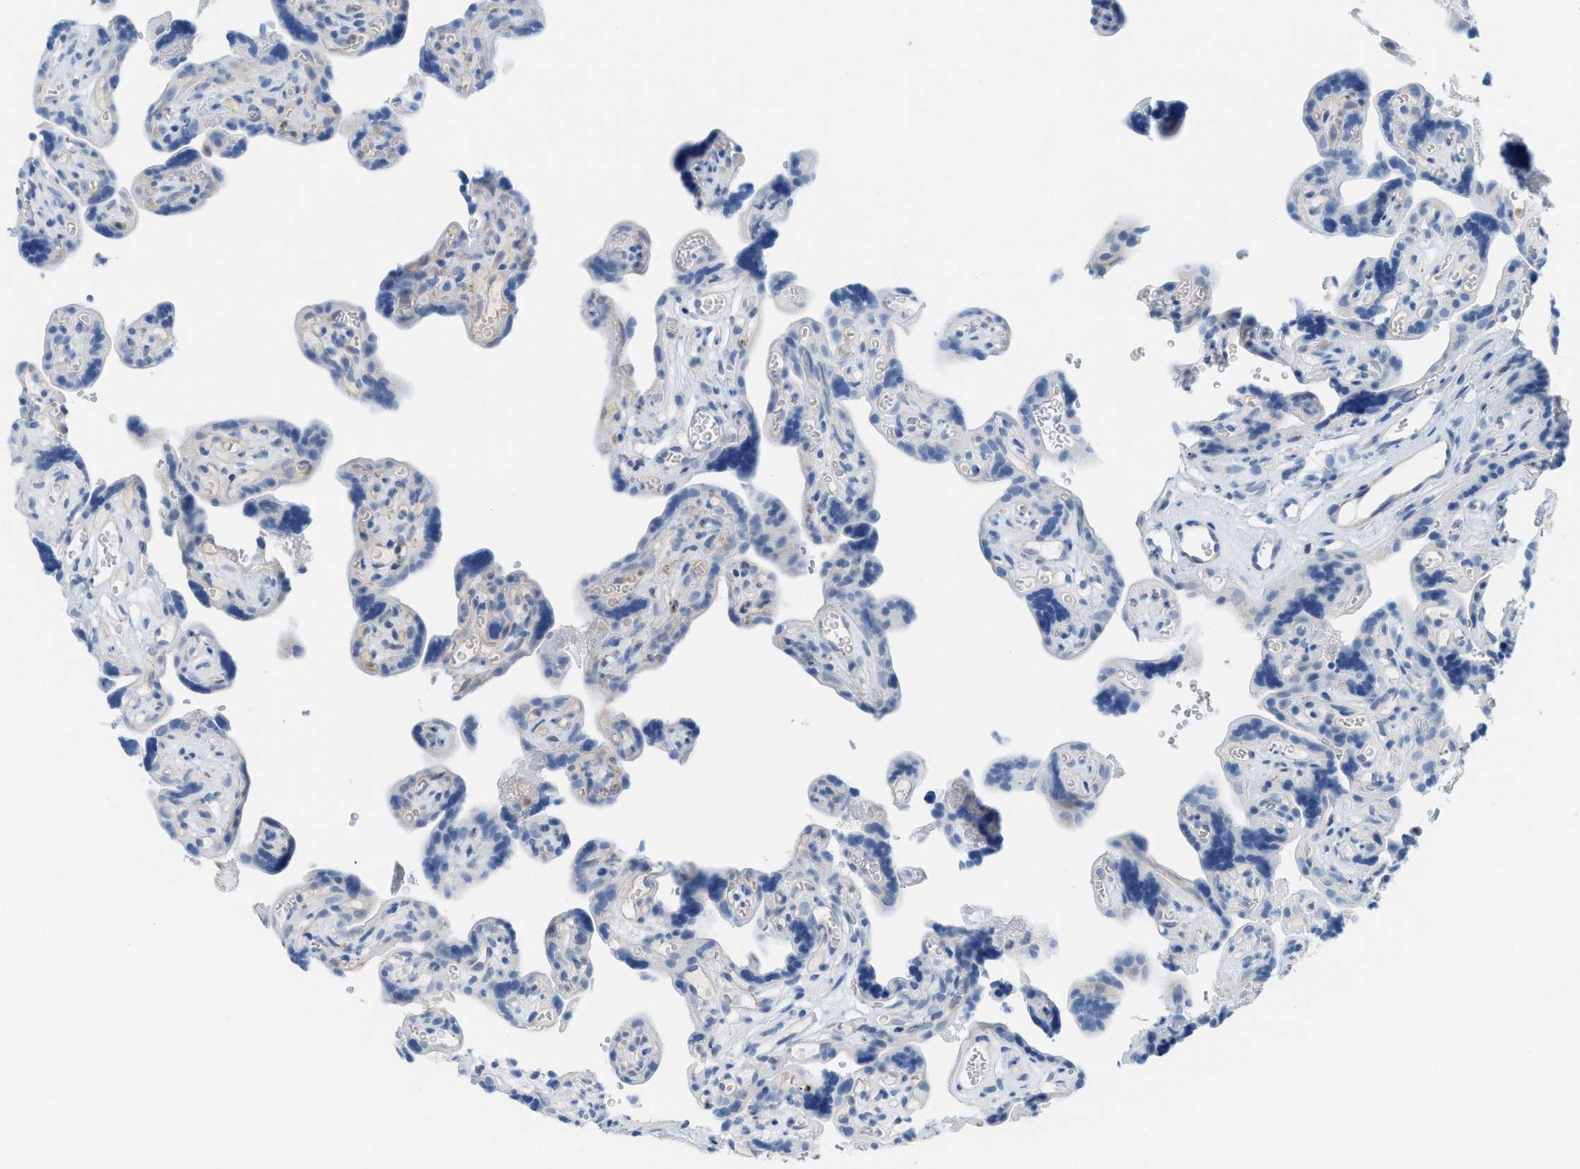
{"staining": {"intensity": "negative", "quantity": "none", "location": "none"}, "tissue": "placenta", "cell_type": "Decidual cells", "image_type": "normal", "snomed": [{"axis": "morphology", "description": "Normal tissue, NOS"}, {"axis": "topography", "description": "Placenta"}], "caption": "IHC histopathology image of benign placenta stained for a protein (brown), which demonstrates no expression in decidual cells.", "gene": "CSTB", "patient": {"sex": "female", "age": 30}}